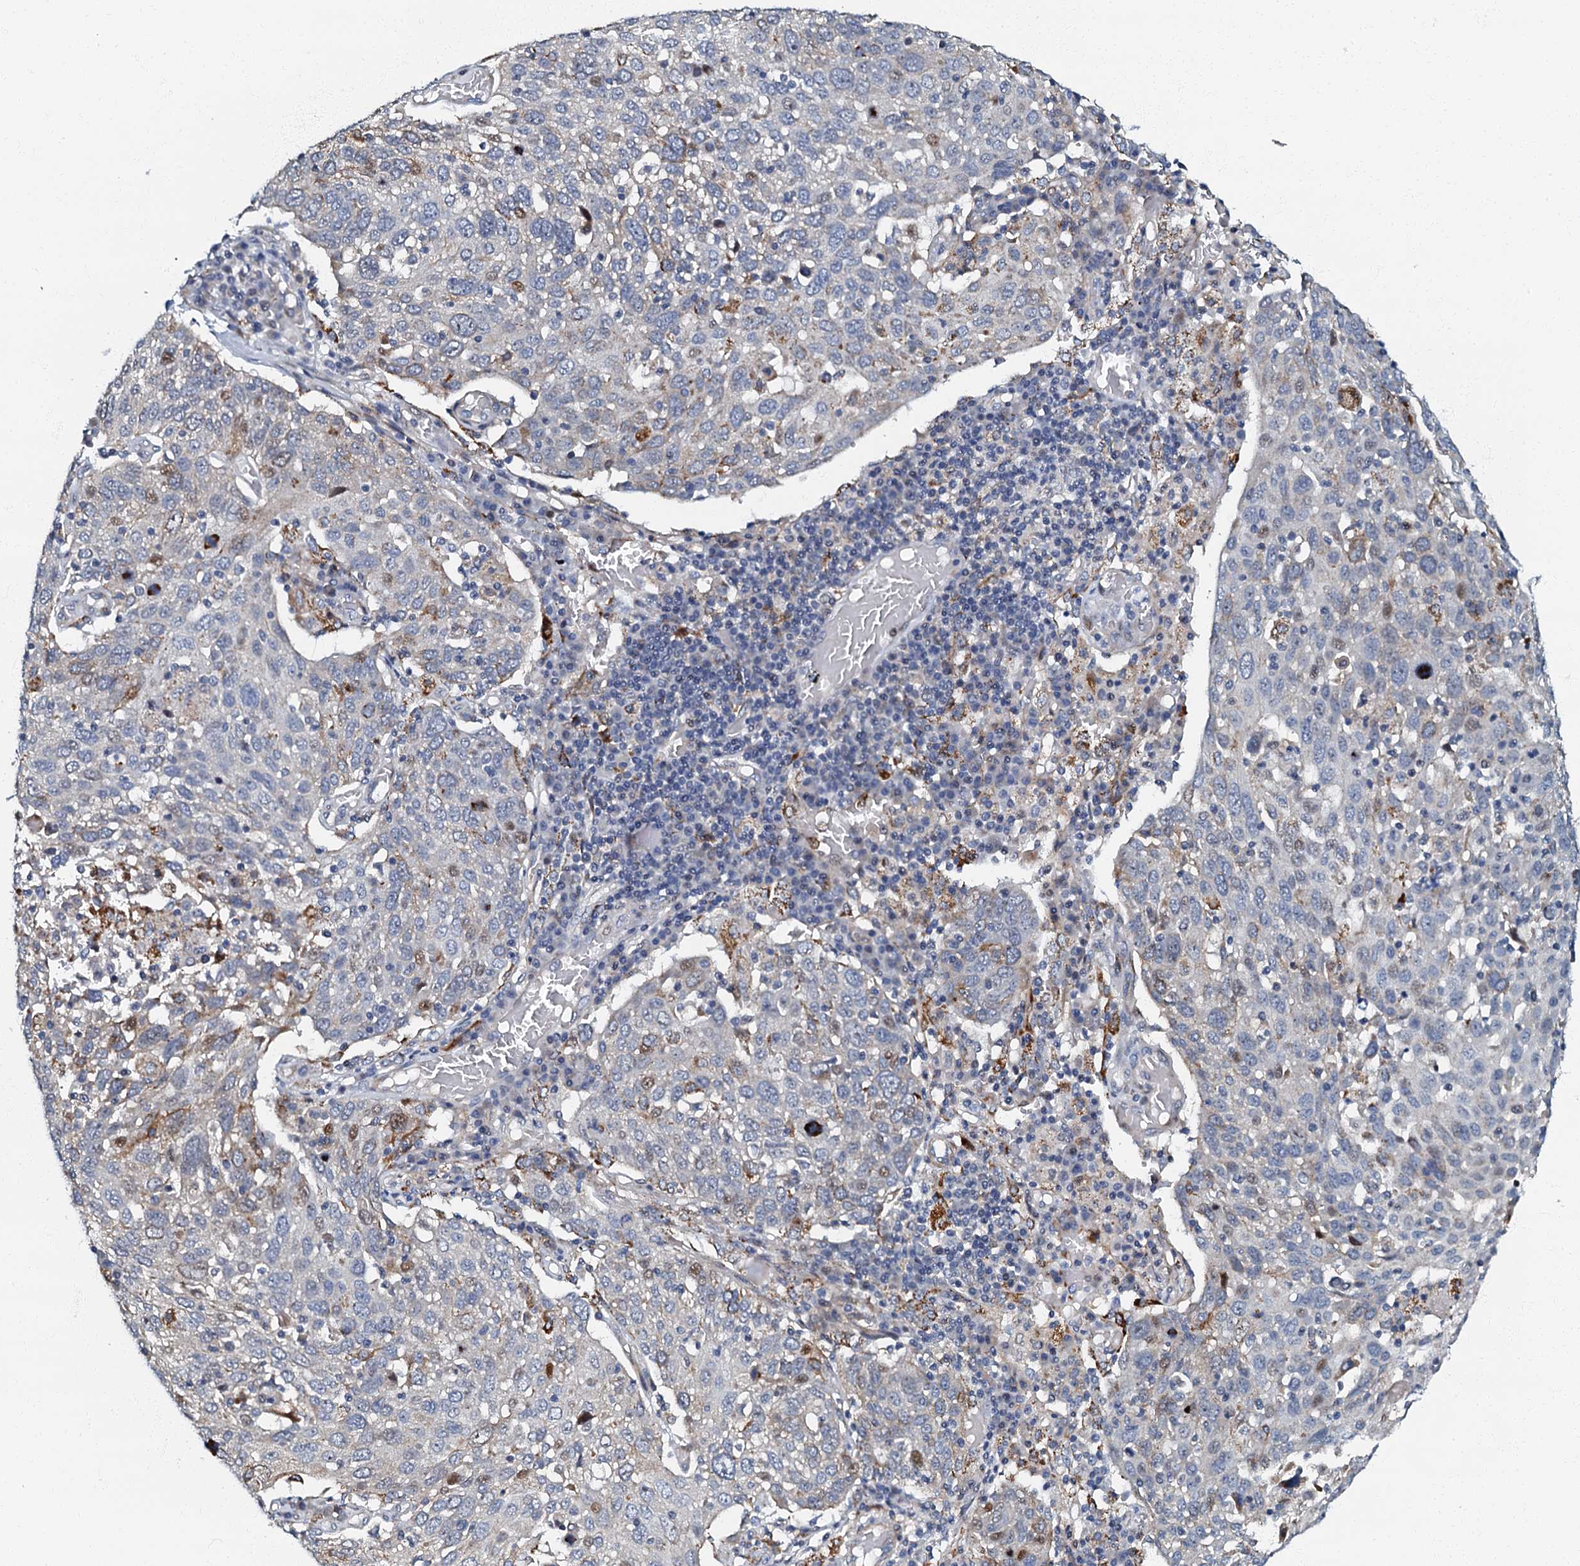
{"staining": {"intensity": "negative", "quantity": "none", "location": "none"}, "tissue": "lung cancer", "cell_type": "Tumor cells", "image_type": "cancer", "snomed": [{"axis": "morphology", "description": "Squamous cell carcinoma, NOS"}, {"axis": "topography", "description": "Lung"}], "caption": "DAB immunohistochemical staining of human lung squamous cell carcinoma reveals no significant staining in tumor cells.", "gene": "OLAH", "patient": {"sex": "male", "age": 65}}